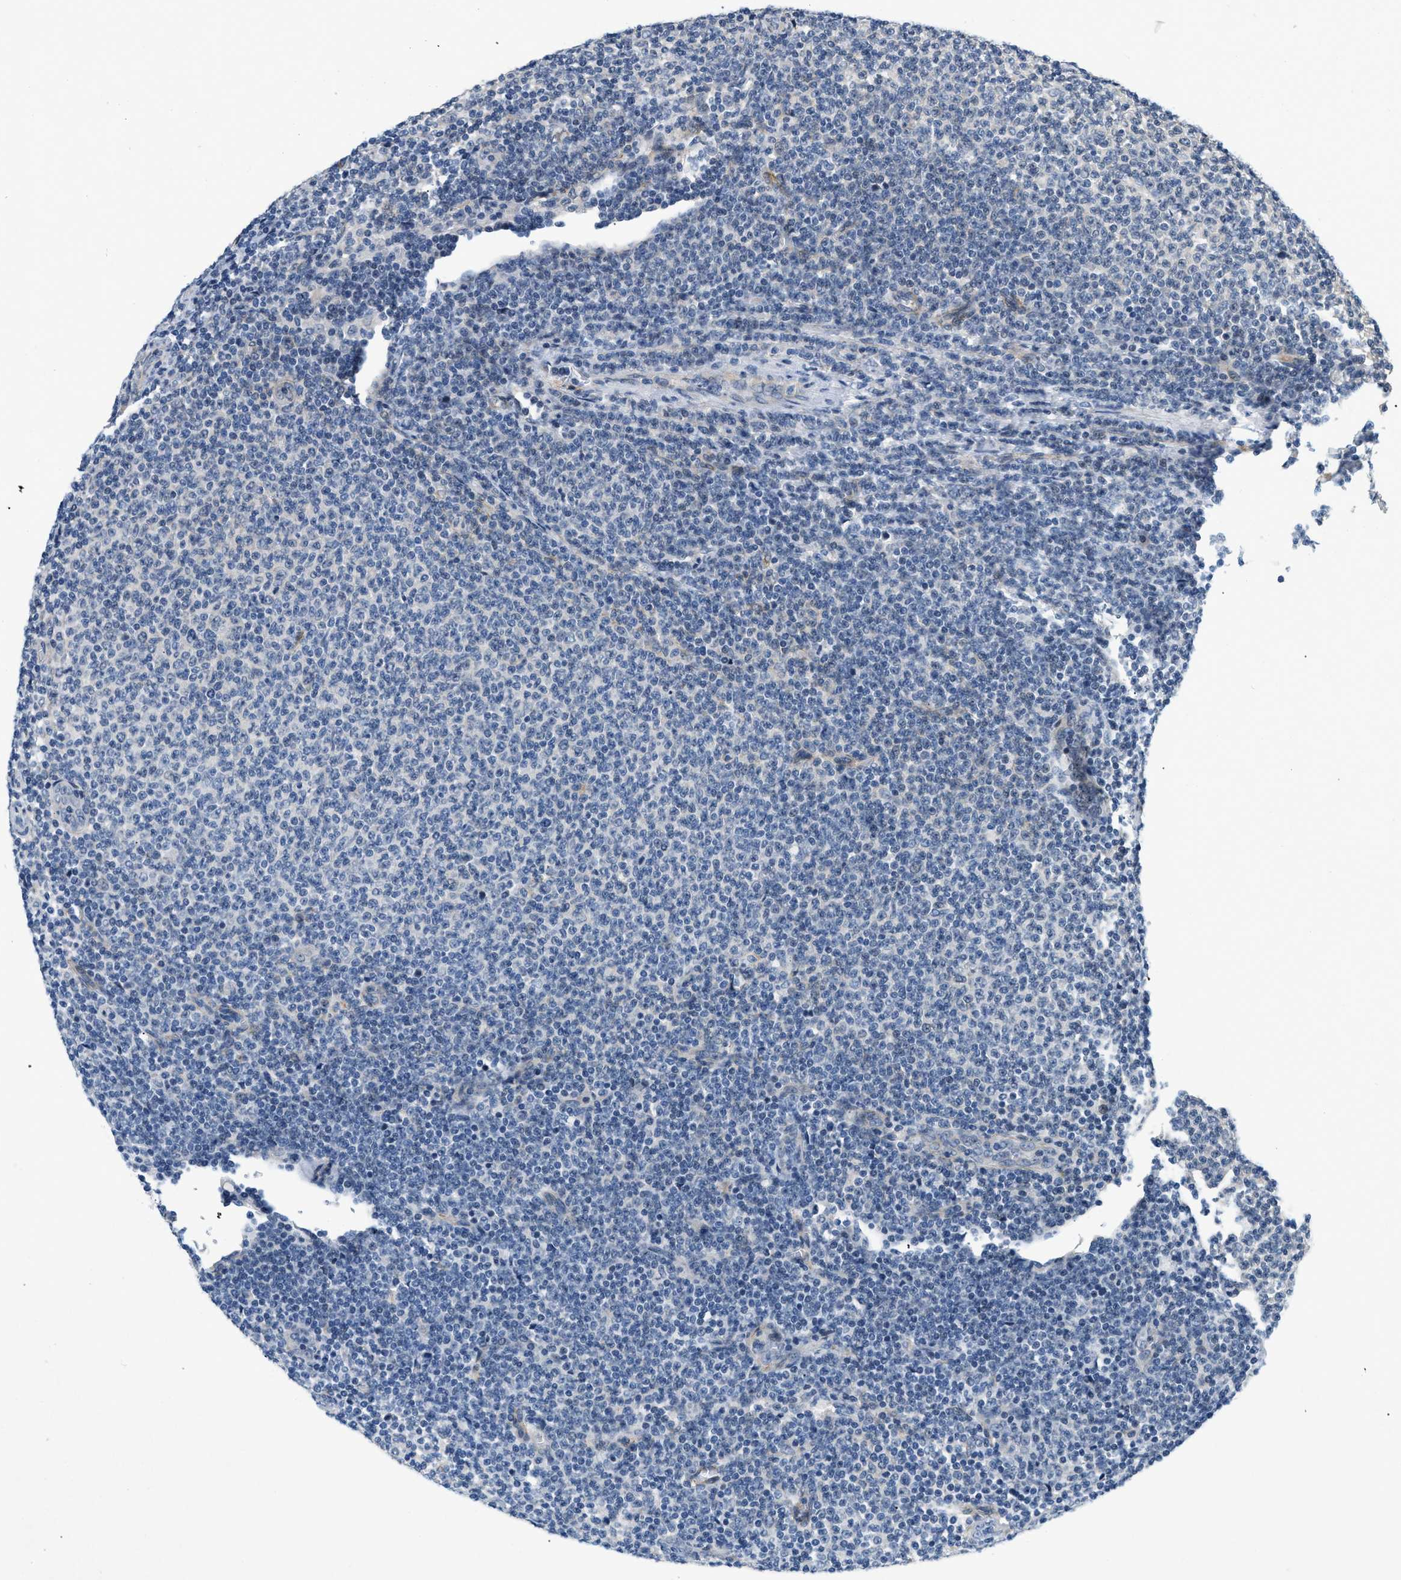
{"staining": {"intensity": "negative", "quantity": "none", "location": "none"}, "tissue": "lymphoma", "cell_type": "Tumor cells", "image_type": "cancer", "snomed": [{"axis": "morphology", "description": "Malignant lymphoma, non-Hodgkin's type, Low grade"}, {"axis": "topography", "description": "Lymph node"}], "caption": "DAB (3,3'-diaminobenzidine) immunohistochemical staining of human low-grade malignant lymphoma, non-Hodgkin's type demonstrates no significant staining in tumor cells.", "gene": "PDGFRA", "patient": {"sex": "male", "age": 66}}